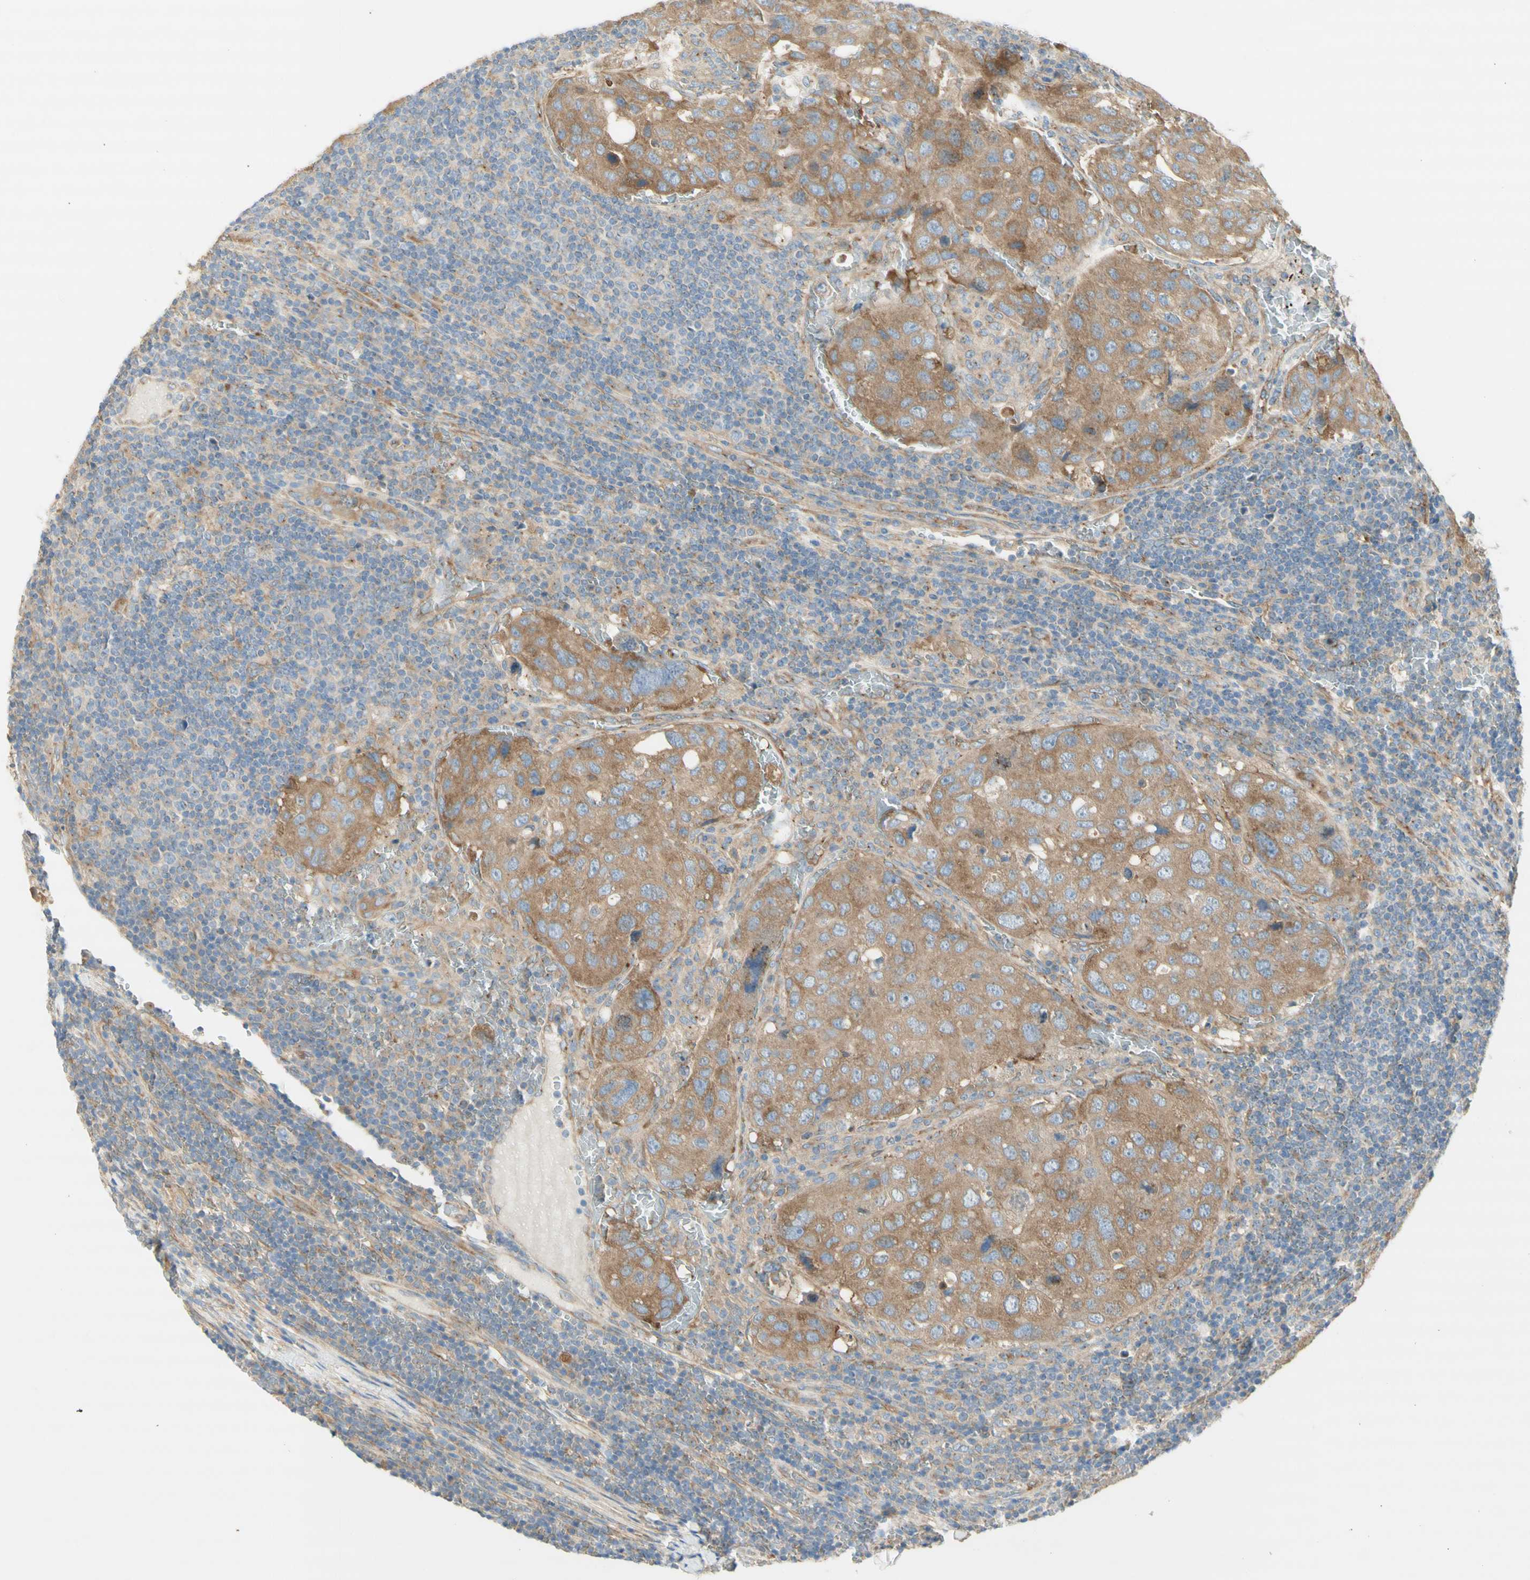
{"staining": {"intensity": "moderate", "quantity": ">75%", "location": "cytoplasmic/membranous"}, "tissue": "urothelial cancer", "cell_type": "Tumor cells", "image_type": "cancer", "snomed": [{"axis": "morphology", "description": "Urothelial carcinoma, High grade"}, {"axis": "topography", "description": "Lymph node"}, {"axis": "topography", "description": "Urinary bladder"}], "caption": "Immunohistochemistry histopathology image of neoplastic tissue: high-grade urothelial carcinoma stained using immunohistochemistry displays medium levels of moderate protein expression localized specifically in the cytoplasmic/membranous of tumor cells, appearing as a cytoplasmic/membranous brown color.", "gene": "DYNC1H1", "patient": {"sex": "male", "age": 51}}